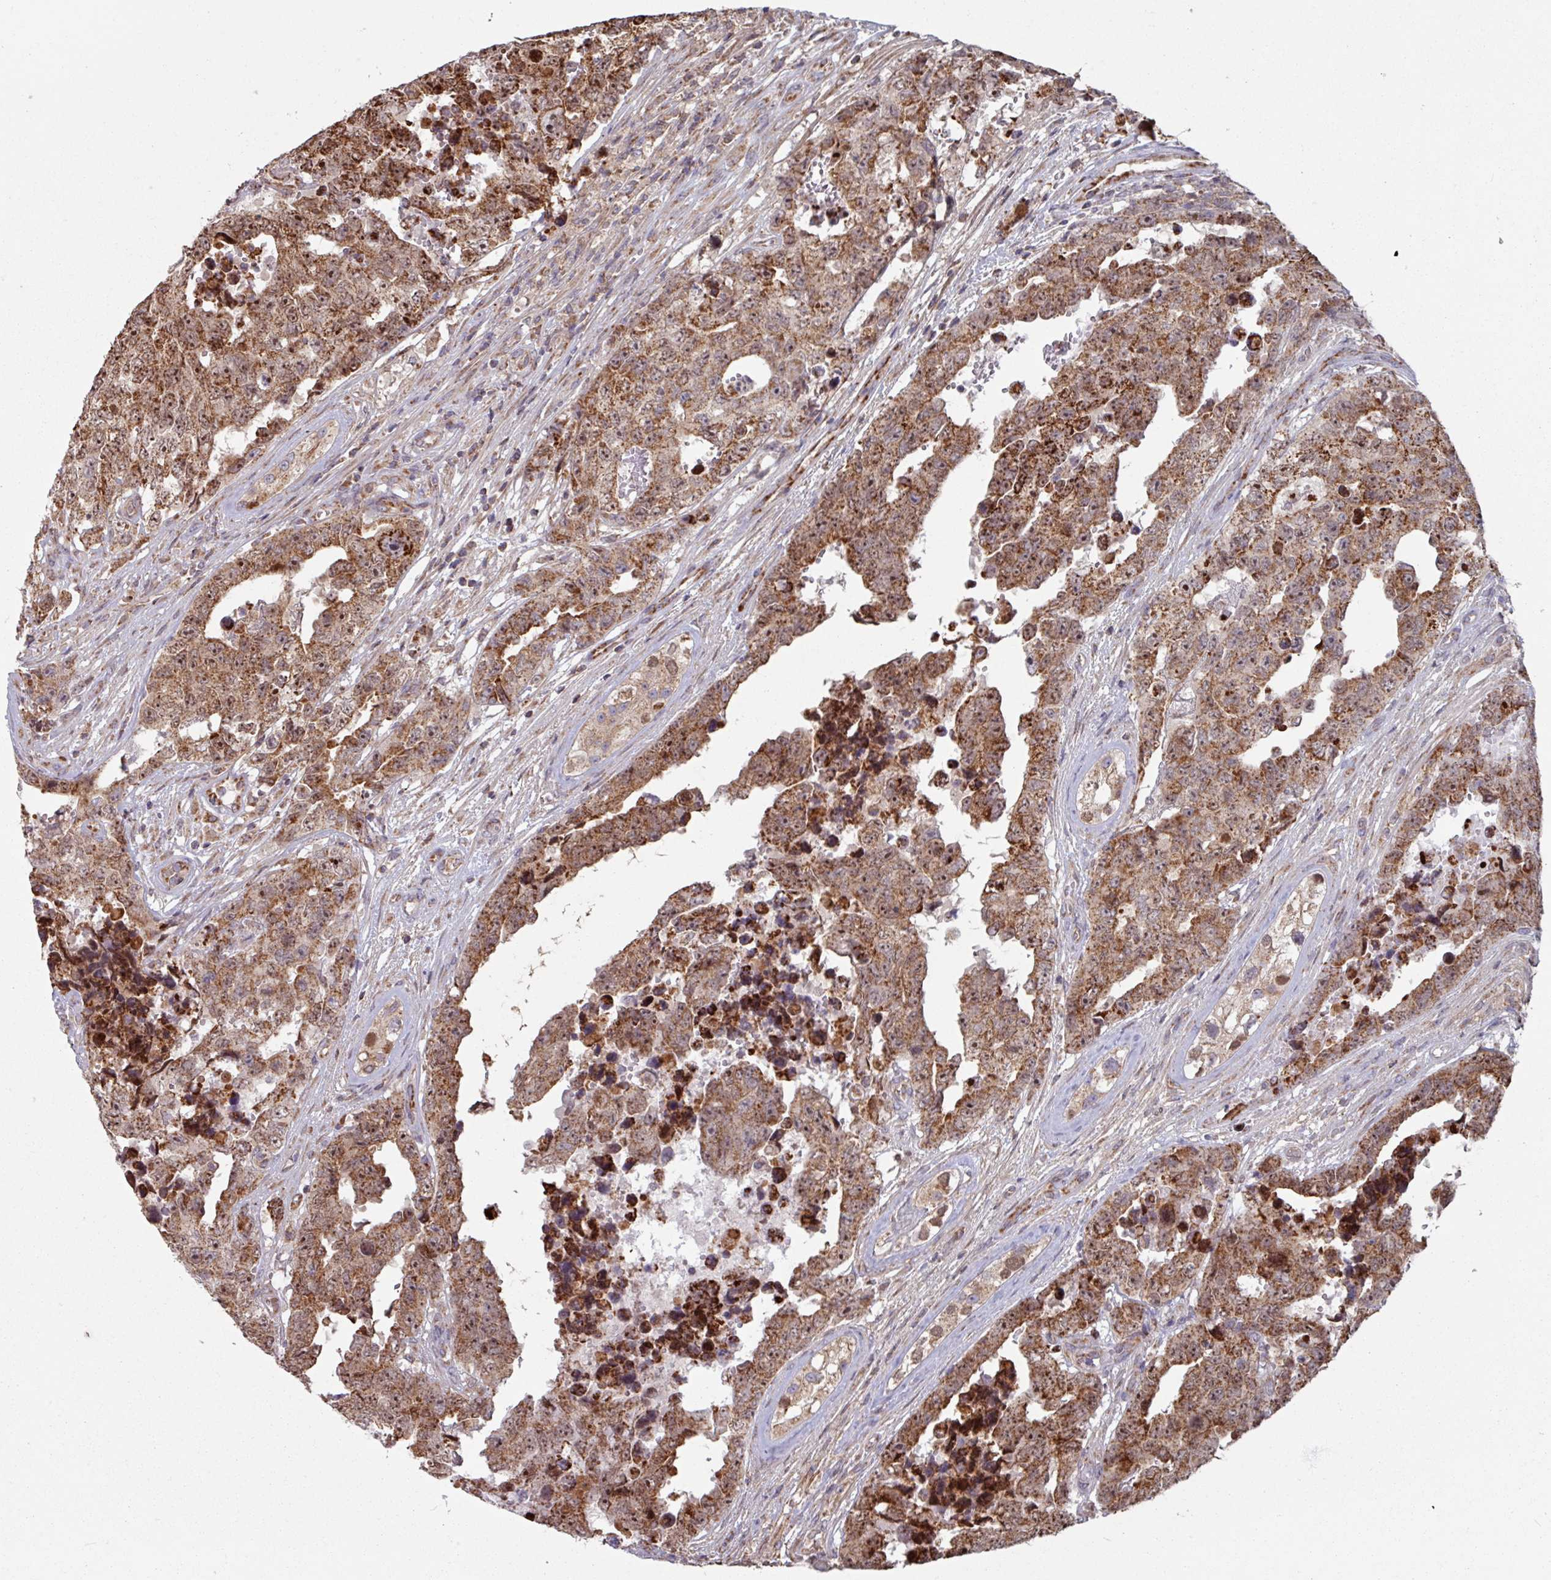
{"staining": {"intensity": "strong", "quantity": ">75%", "location": "cytoplasmic/membranous"}, "tissue": "testis cancer", "cell_type": "Tumor cells", "image_type": "cancer", "snomed": [{"axis": "morphology", "description": "Normal tissue, NOS"}, {"axis": "morphology", "description": "Carcinoma, Embryonal, NOS"}, {"axis": "topography", "description": "Testis"}, {"axis": "topography", "description": "Epididymis"}], "caption": "An image showing strong cytoplasmic/membranous expression in about >75% of tumor cells in testis cancer (embryonal carcinoma), as visualized by brown immunohistochemical staining.", "gene": "COX7C", "patient": {"sex": "male", "age": 25}}